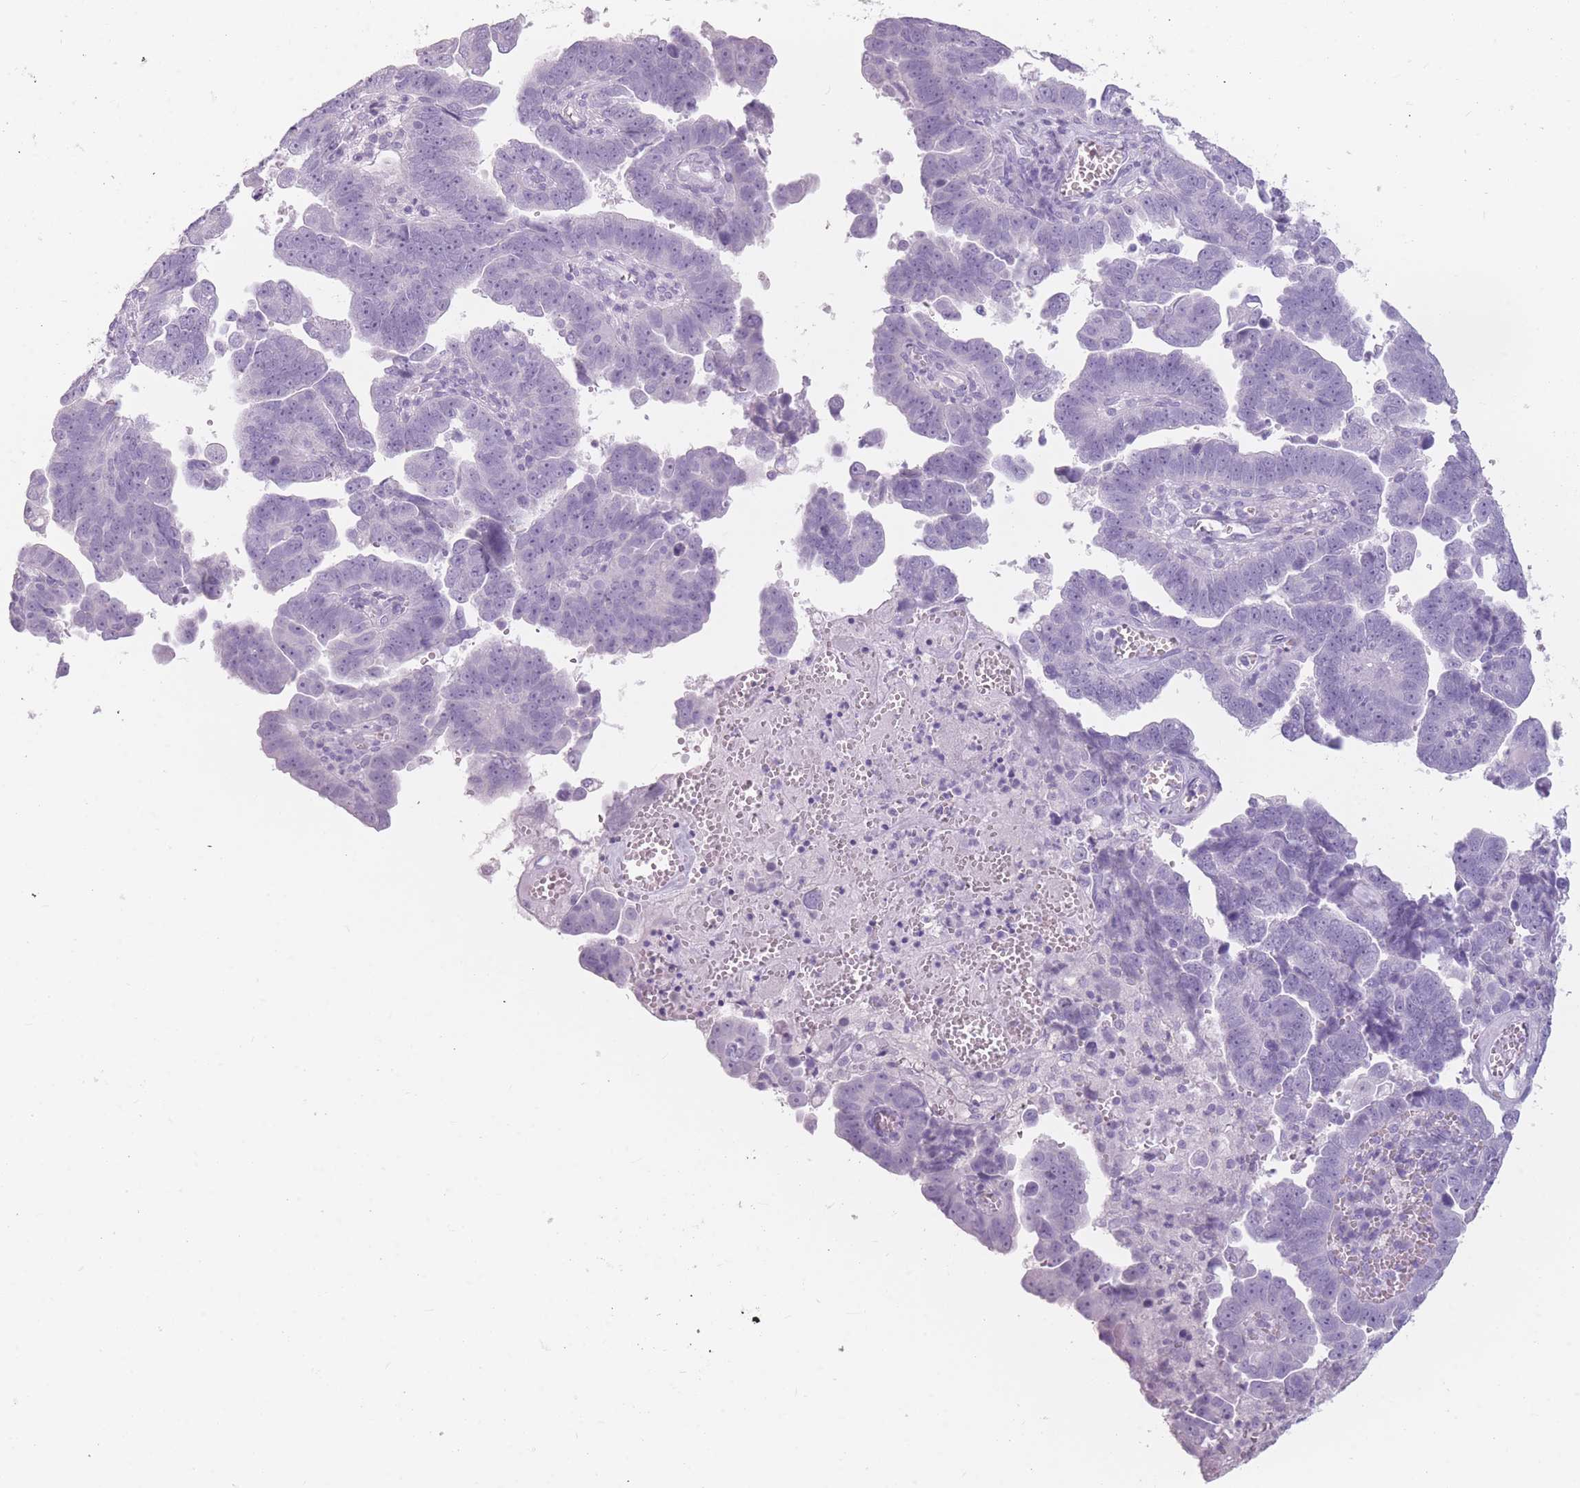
{"staining": {"intensity": "negative", "quantity": "none", "location": "none"}, "tissue": "endometrial cancer", "cell_type": "Tumor cells", "image_type": "cancer", "snomed": [{"axis": "morphology", "description": "Adenocarcinoma, NOS"}, {"axis": "topography", "description": "Endometrium"}], "caption": "Protein analysis of adenocarcinoma (endometrial) displays no significant expression in tumor cells.", "gene": "CCNO", "patient": {"sex": "female", "age": 75}}